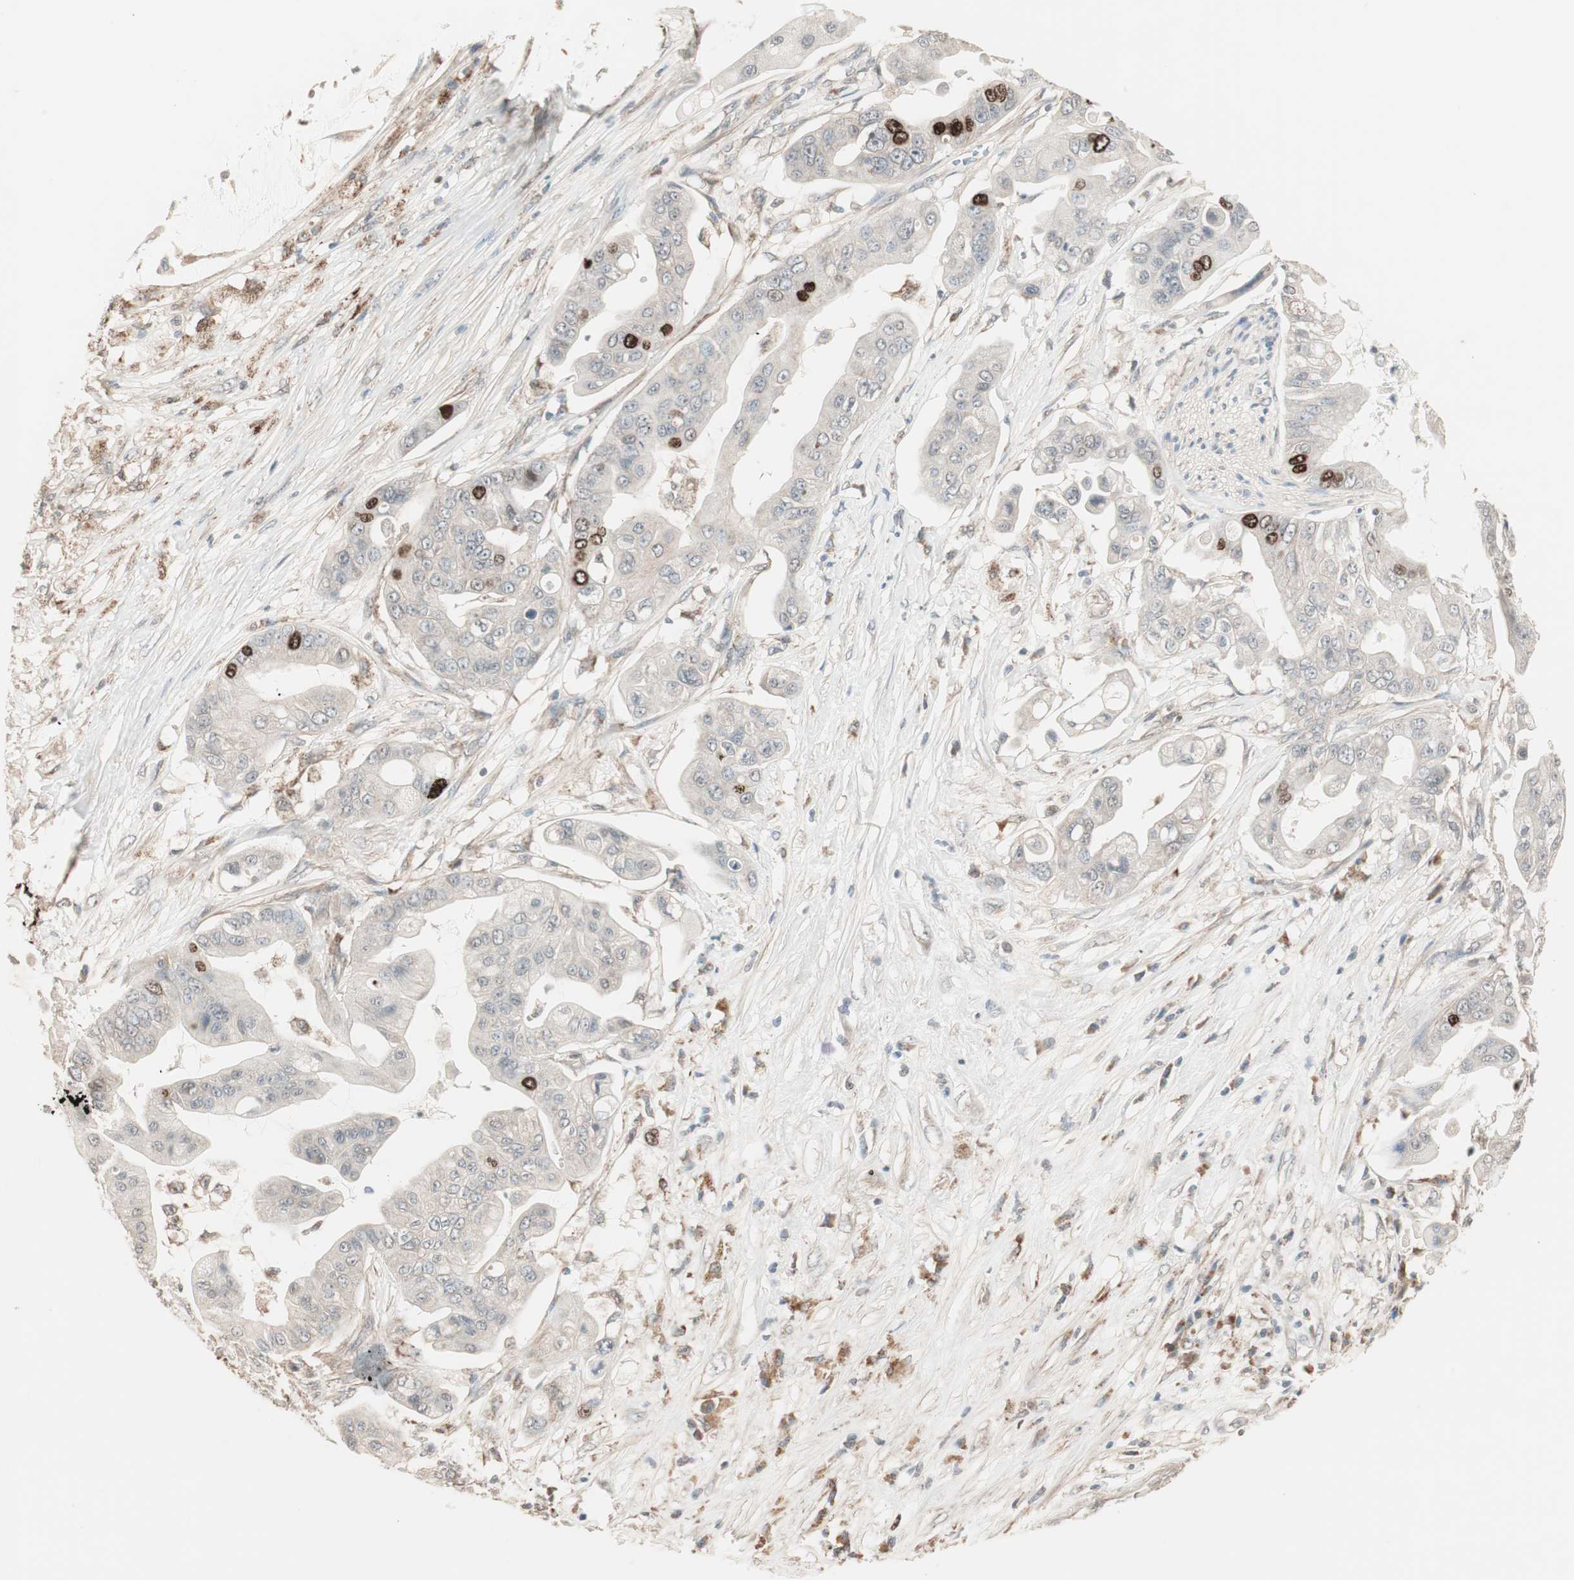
{"staining": {"intensity": "strong", "quantity": "<25%", "location": "nuclear"}, "tissue": "pancreatic cancer", "cell_type": "Tumor cells", "image_type": "cancer", "snomed": [{"axis": "morphology", "description": "Adenocarcinoma, NOS"}, {"axis": "topography", "description": "Pancreas"}], "caption": "DAB (3,3'-diaminobenzidine) immunohistochemical staining of human pancreatic adenocarcinoma reveals strong nuclear protein expression in about <25% of tumor cells. (IHC, brightfield microscopy, high magnification).", "gene": "NFRKB", "patient": {"sex": "female", "age": 75}}